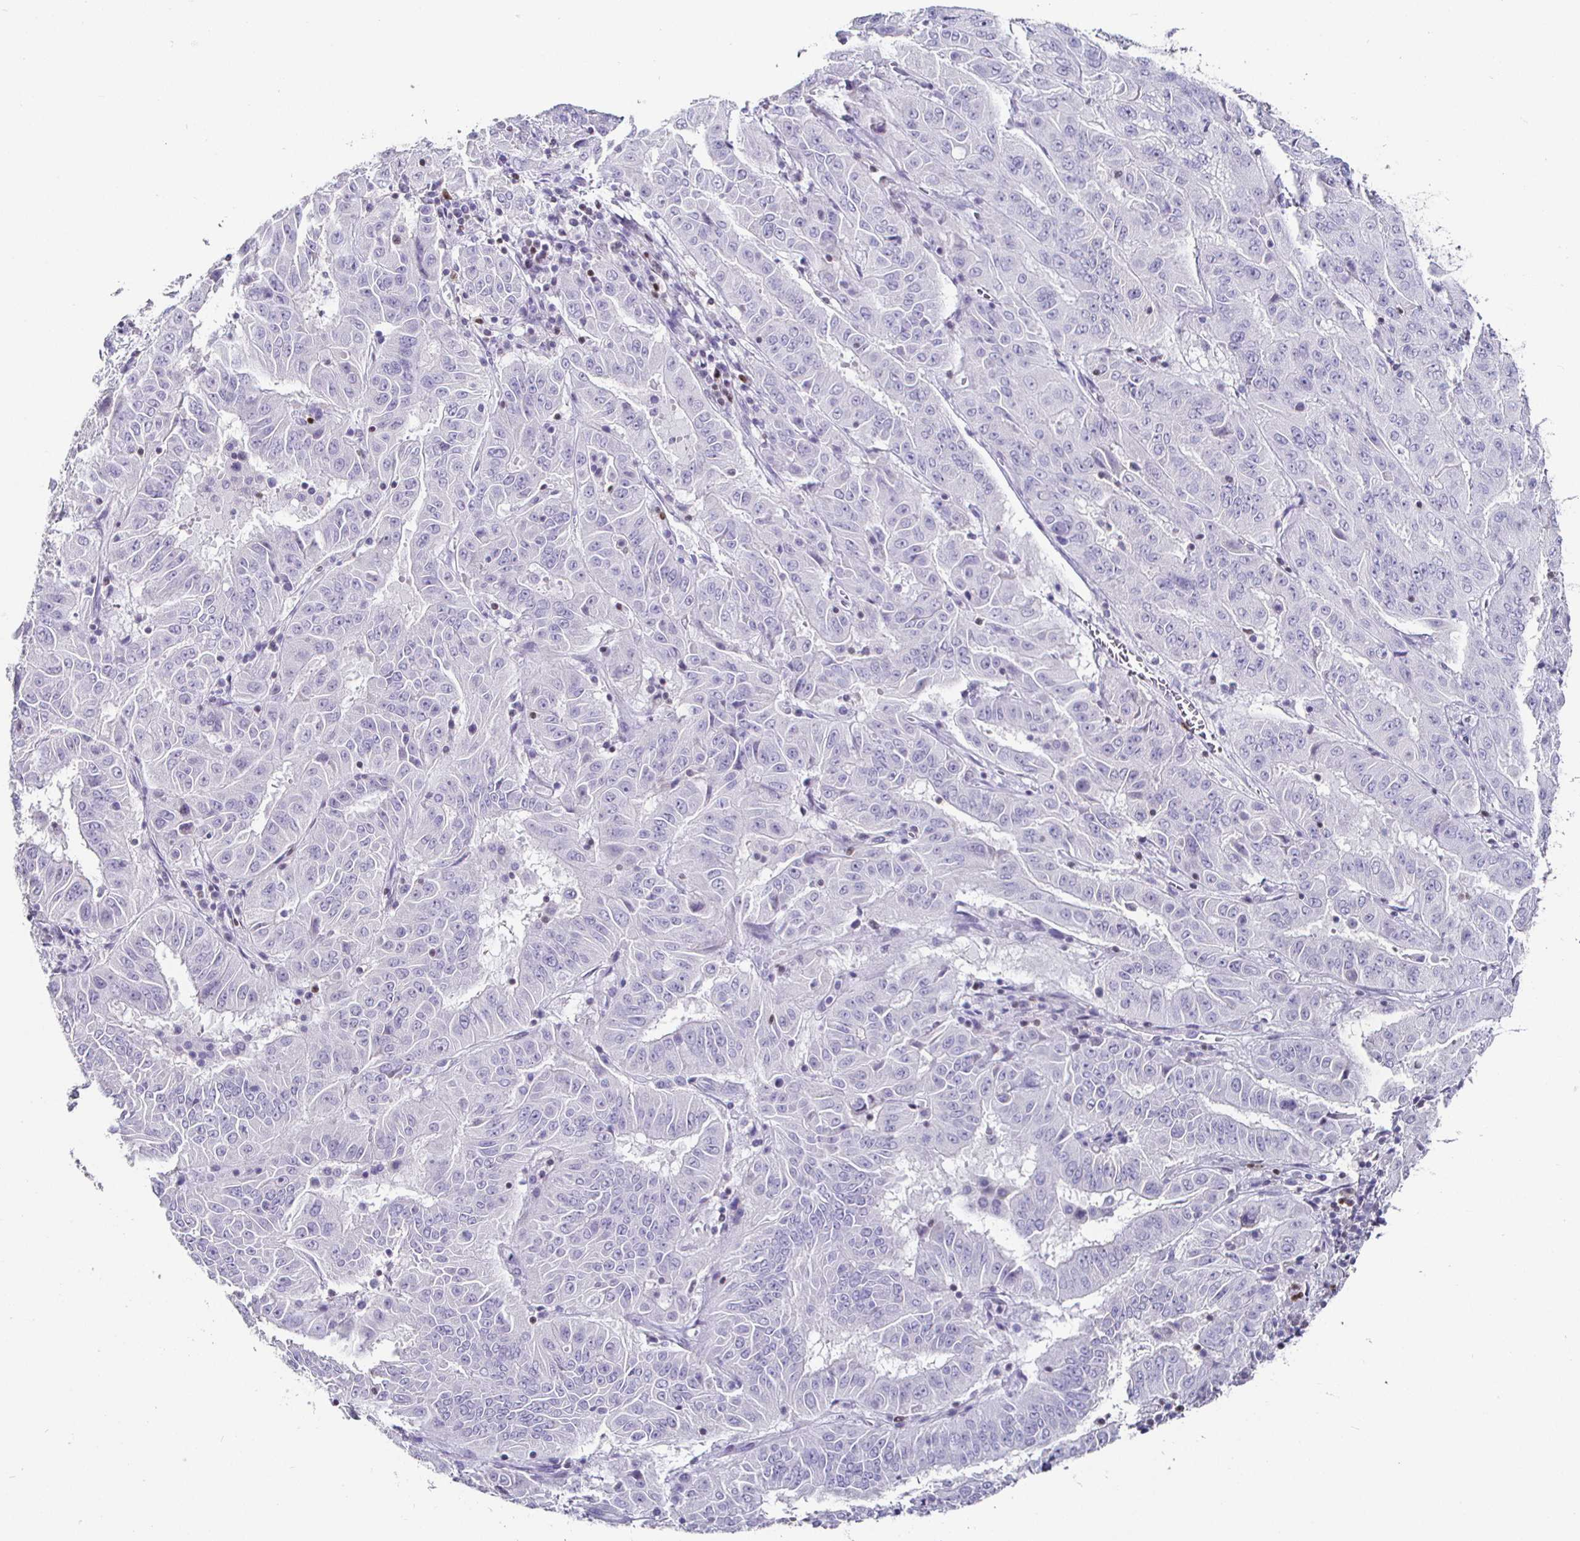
{"staining": {"intensity": "negative", "quantity": "none", "location": "none"}, "tissue": "pancreatic cancer", "cell_type": "Tumor cells", "image_type": "cancer", "snomed": [{"axis": "morphology", "description": "Adenocarcinoma, NOS"}, {"axis": "topography", "description": "Pancreas"}], "caption": "Pancreatic adenocarcinoma was stained to show a protein in brown. There is no significant staining in tumor cells. Brightfield microscopy of immunohistochemistry (IHC) stained with DAB (brown) and hematoxylin (blue), captured at high magnification.", "gene": "RUNX2", "patient": {"sex": "male", "age": 63}}